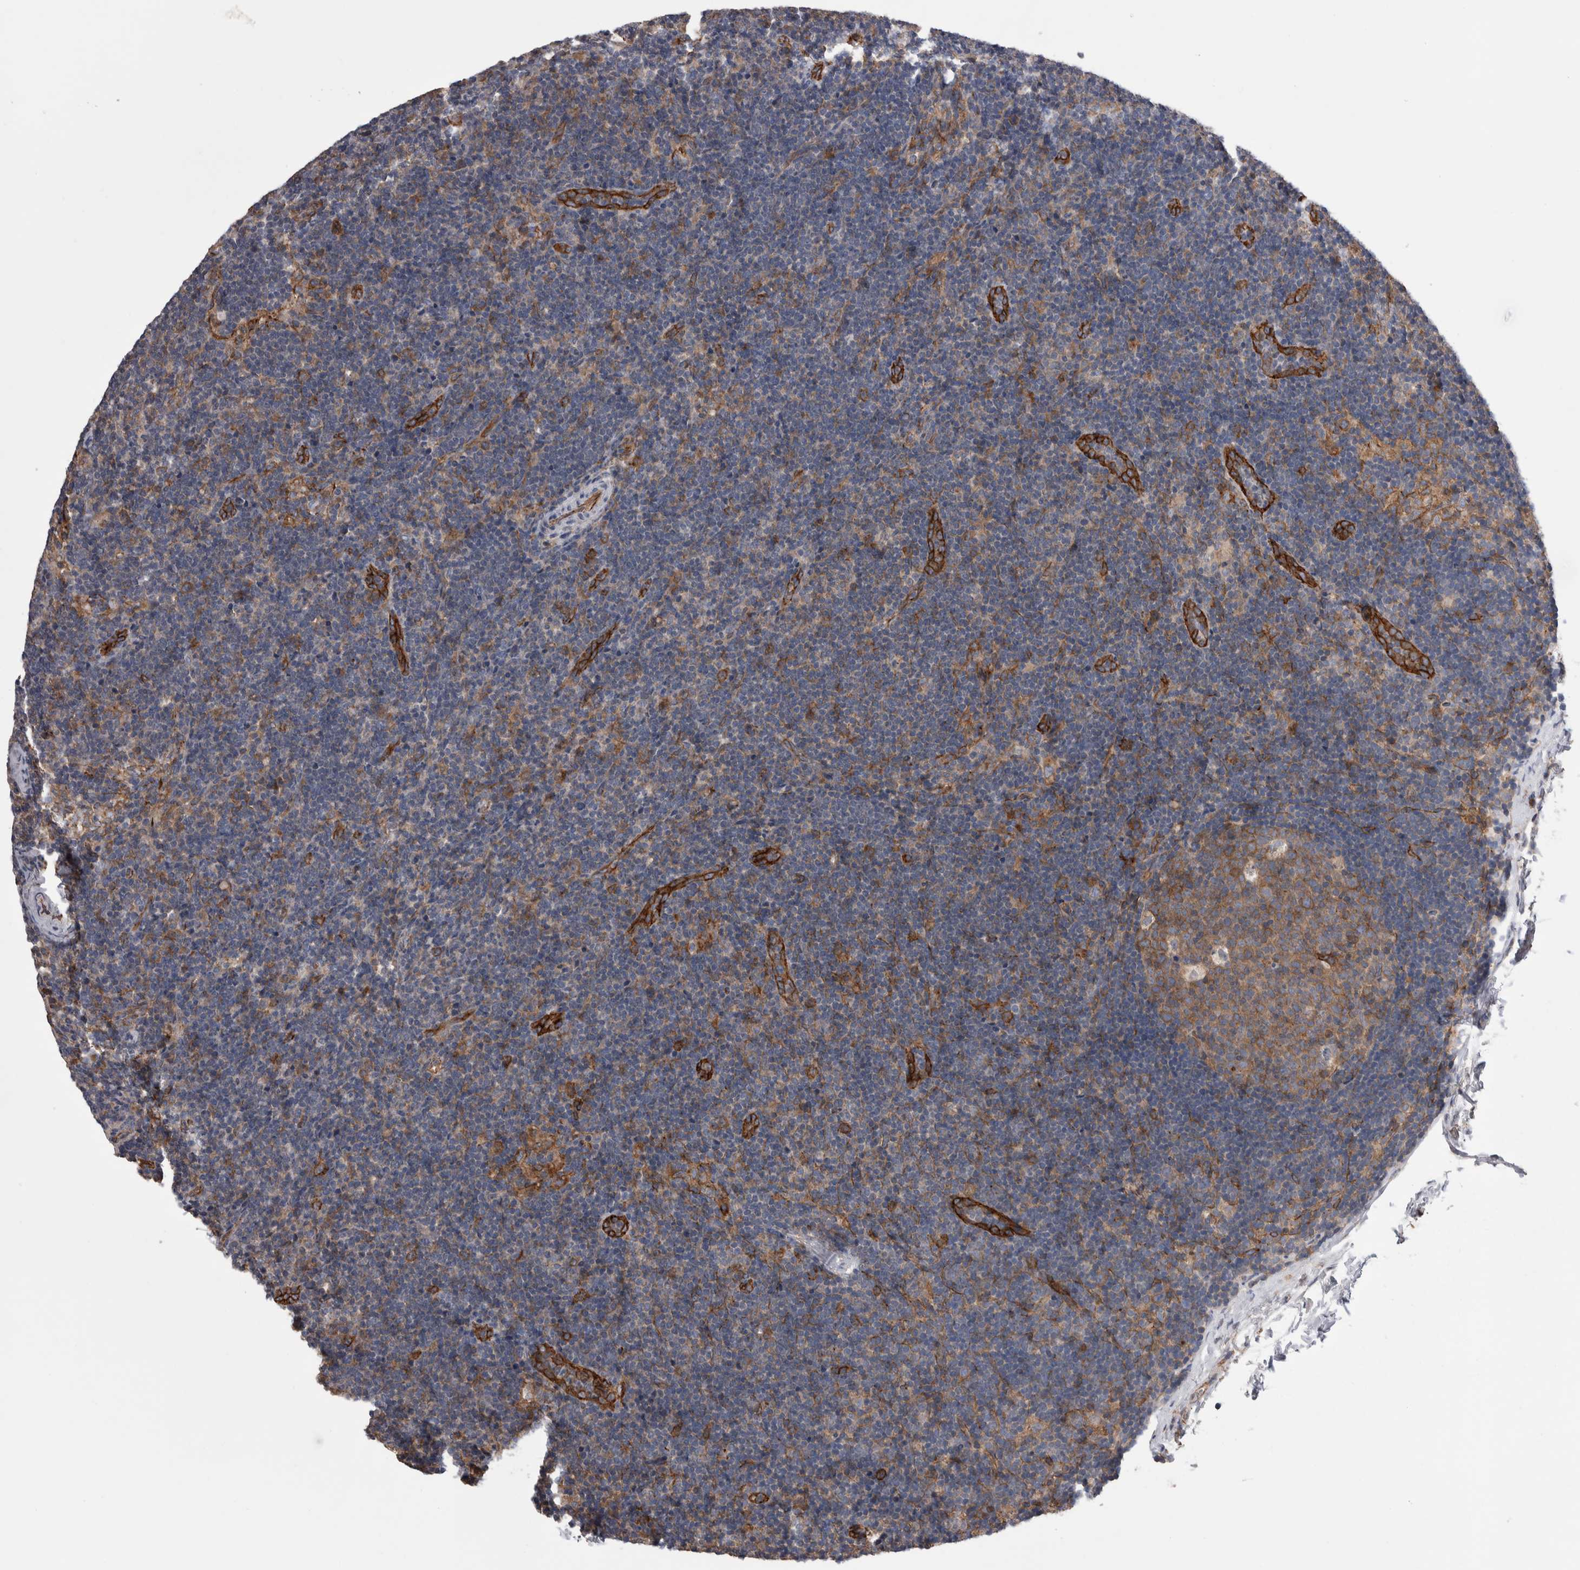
{"staining": {"intensity": "moderate", "quantity": ">75%", "location": "cytoplasmic/membranous"}, "tissue": "lymph node", "cell_type": "Germinal center cells", "image_type": "normal", "snomed": [{"axis": "morphology", "description": "Normal tissue, NOS"}, {"axis": "topography", "description": "Lymph node"}], "caption": "Immunohistochemical staining of unremarkable lymph node reveals moderate cytoplasmic/membranous protein positivity in about >75% of germinal center cells.", "gene": "LIMA1", "patient": {"sex": "female", "age": 22}}